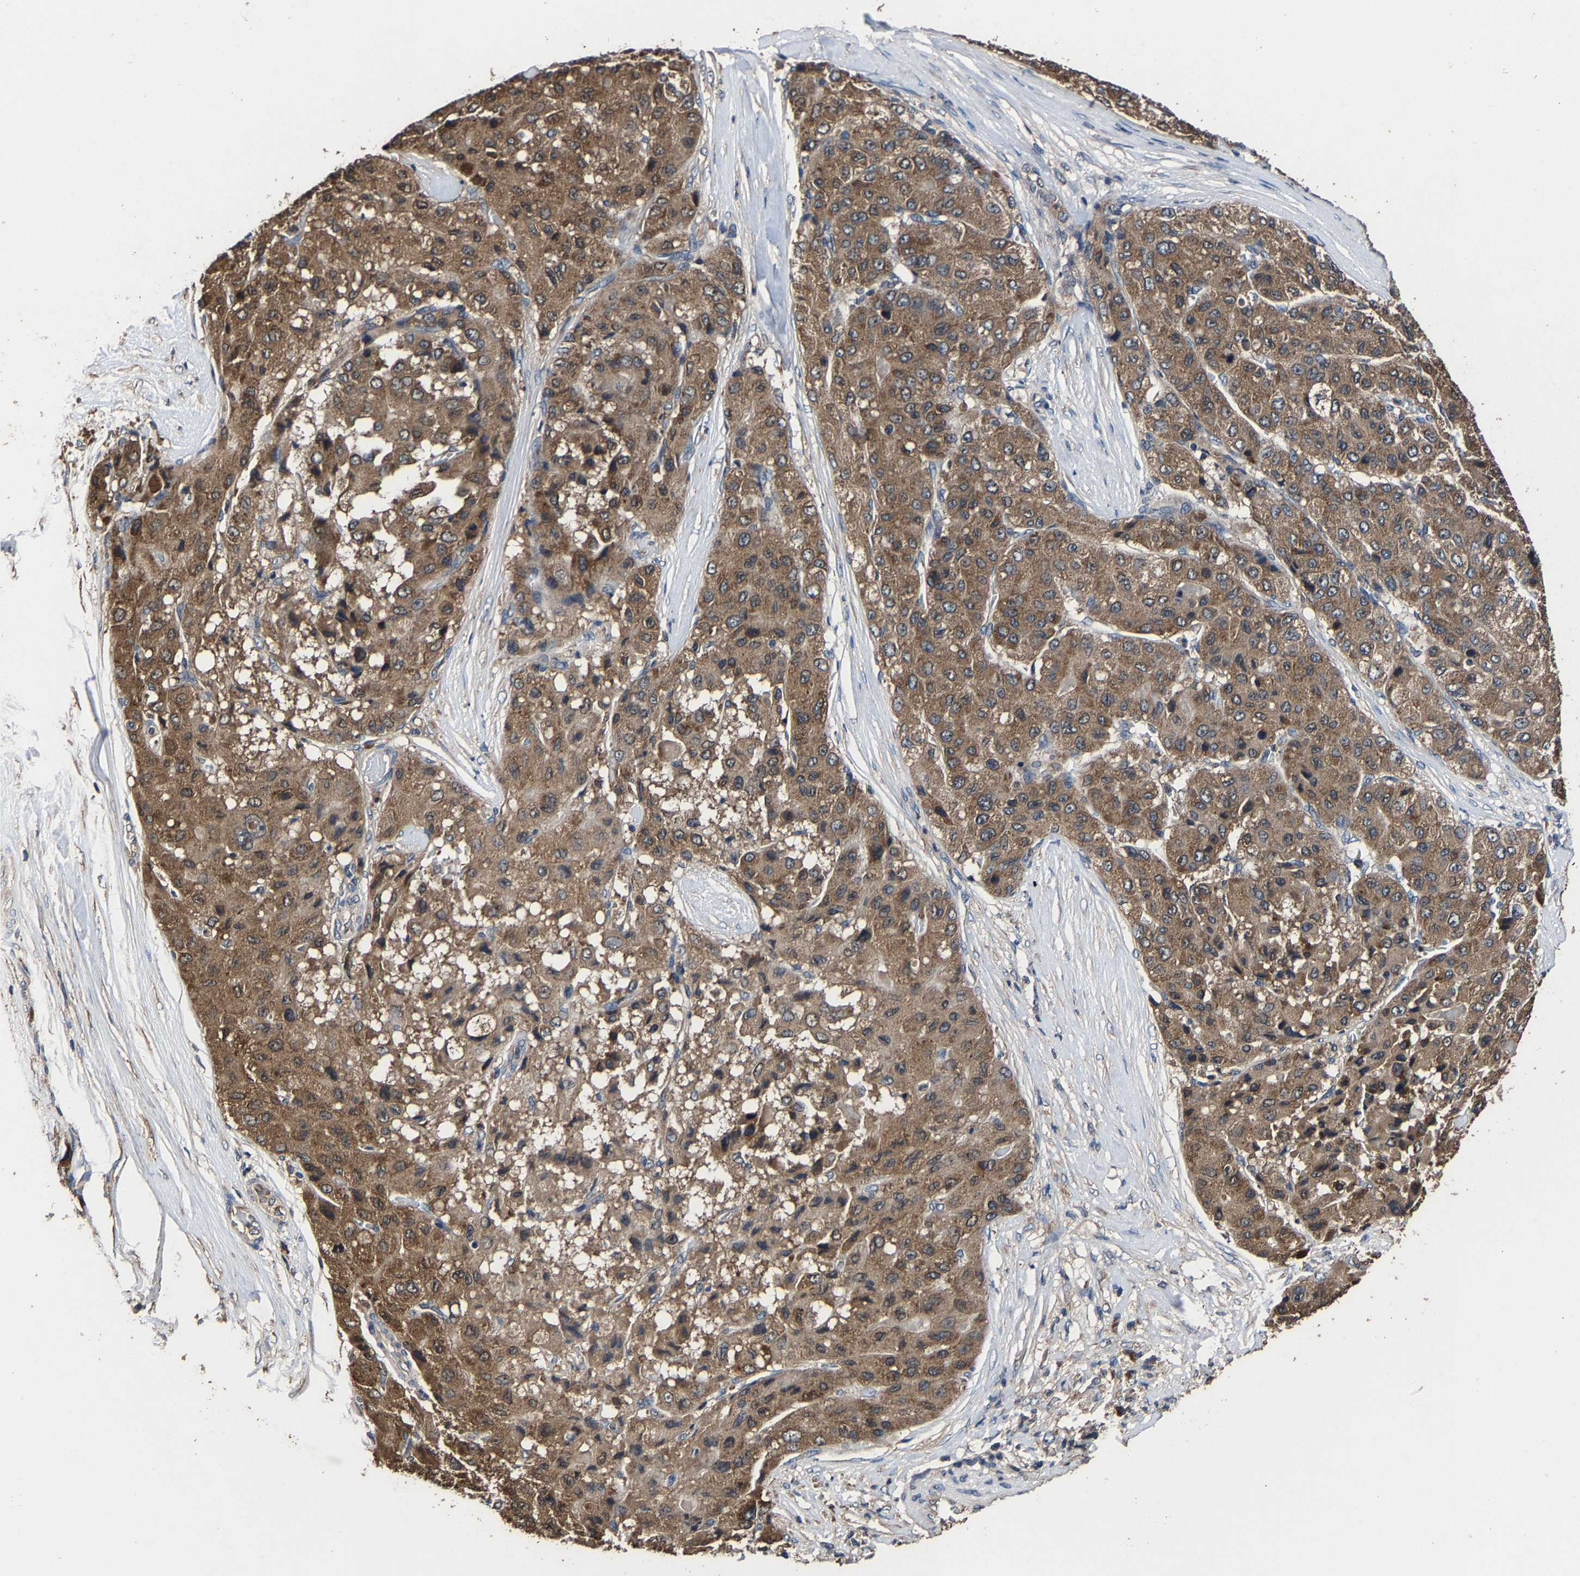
{"staining": {"intensity": "moderate", "quantity": ">75%", "location": "cytoplasmic/membranous"}, "tissue": "liver cancer", "cell_type": "Tumor cells", "image_type": "cancer", "snomed": [{"axis": "morphology", "description": "Carcinoma, Hepatocellular, NOS"}, {"axis": "topography", "description": "Liver"}], "caption": "Liver cancer (hepatocellular carcinoma) stained with immunohistochemistry displays moderate cytoplasmic/membranous staining in about >75% of tumor cells. (IHC, brightfield microscopy, high magnification).", "gene": "EBAG9", "patient": {"sex": "male", "age": 80}}